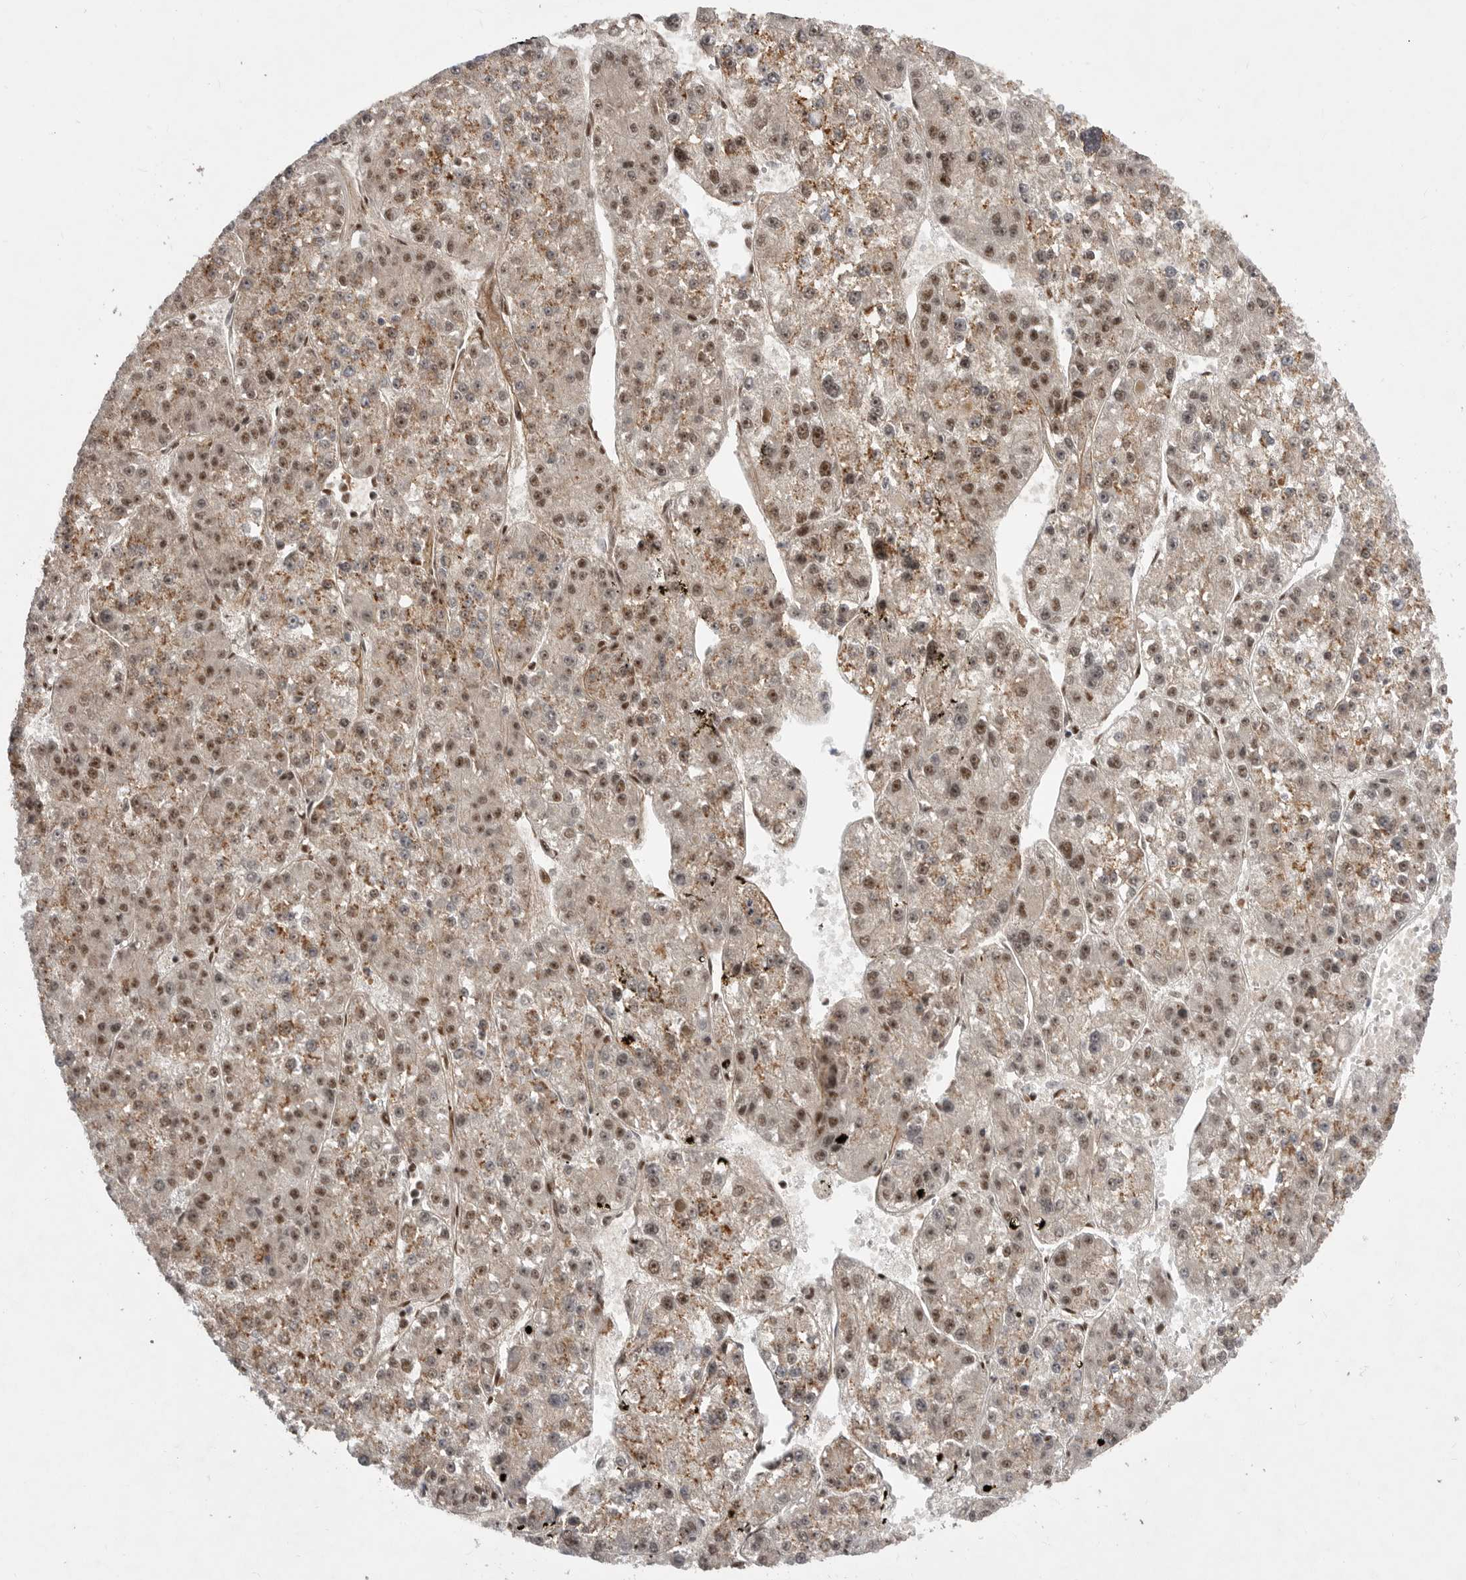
{"staining": {"intensity": "moderate", "quantity": ">75%", "location": "cytoplasmic/membranous,nuclear"}, "tissue": "liver cancer", "cell_type": "Tumor cells", "image_type": "cancer", "snomed": [{"axis": "morphology", "description": "Carcinoma, Hepatocellular, NOS"}, {"axis": "topography", "description": "Liver"}], "caption": "Immunohistochemistry (IHC) micrograph of hepatocellular carcinoma (liver) stained for a protein (brown), which demonstrates medium levels of moderate cytoplasmic/membranous and nuclear positivity in approximately >75% of tumor cells.", "gene": "PPP1R8", "patient": {"sex": "female", "age": 73}}